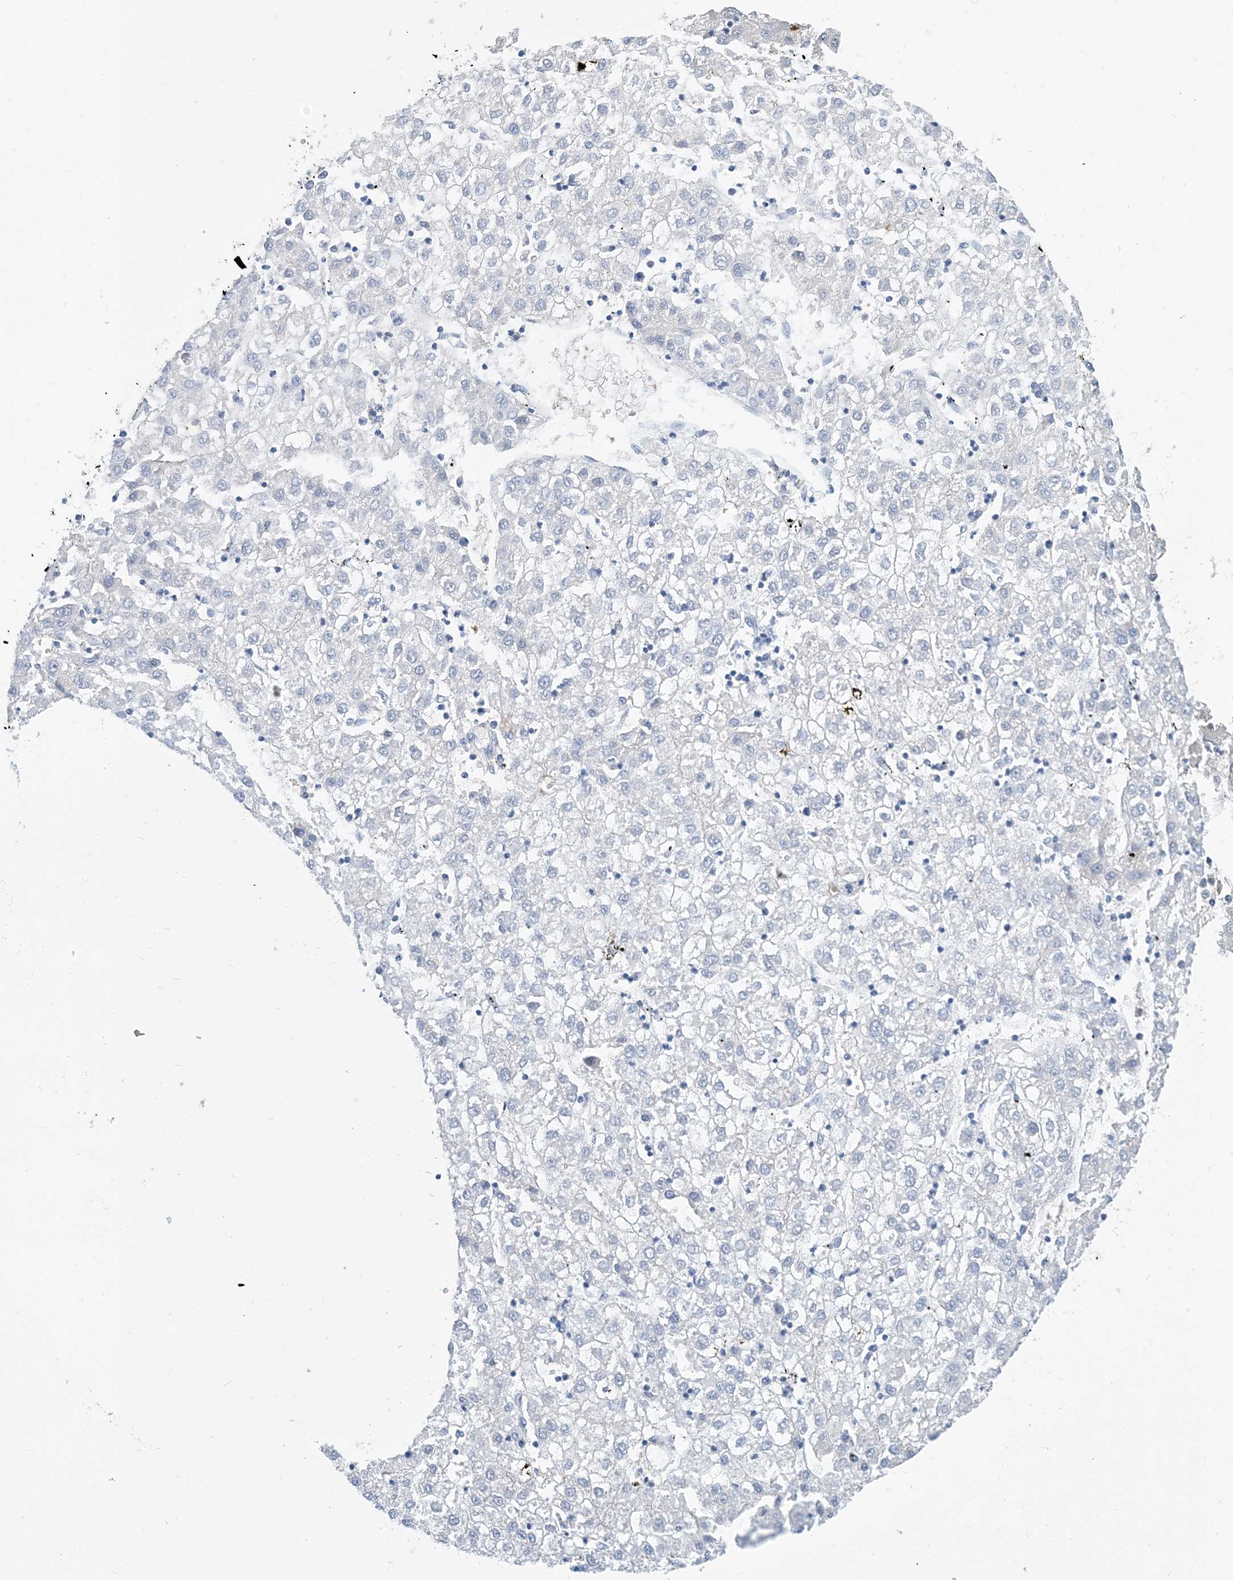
{"staining": {"intensity": "negative", "quantity": "none", "location": "none"}, "tissue": "liver cancer", "cell_type": "Tumor cells", "image_type": "cancer", "snomed": [{"axis": "morphology", "description": "Carcinoma, Hepatocellular, NOS"}, {"axis": "topography", "description": "Liver"}], "caption": "Tumor cells are negative for protein expression in human hepatocellular carcinoma (liver).", "gene": "DYNC1LI1", "patient": {"sex": "male", "age": 72}}